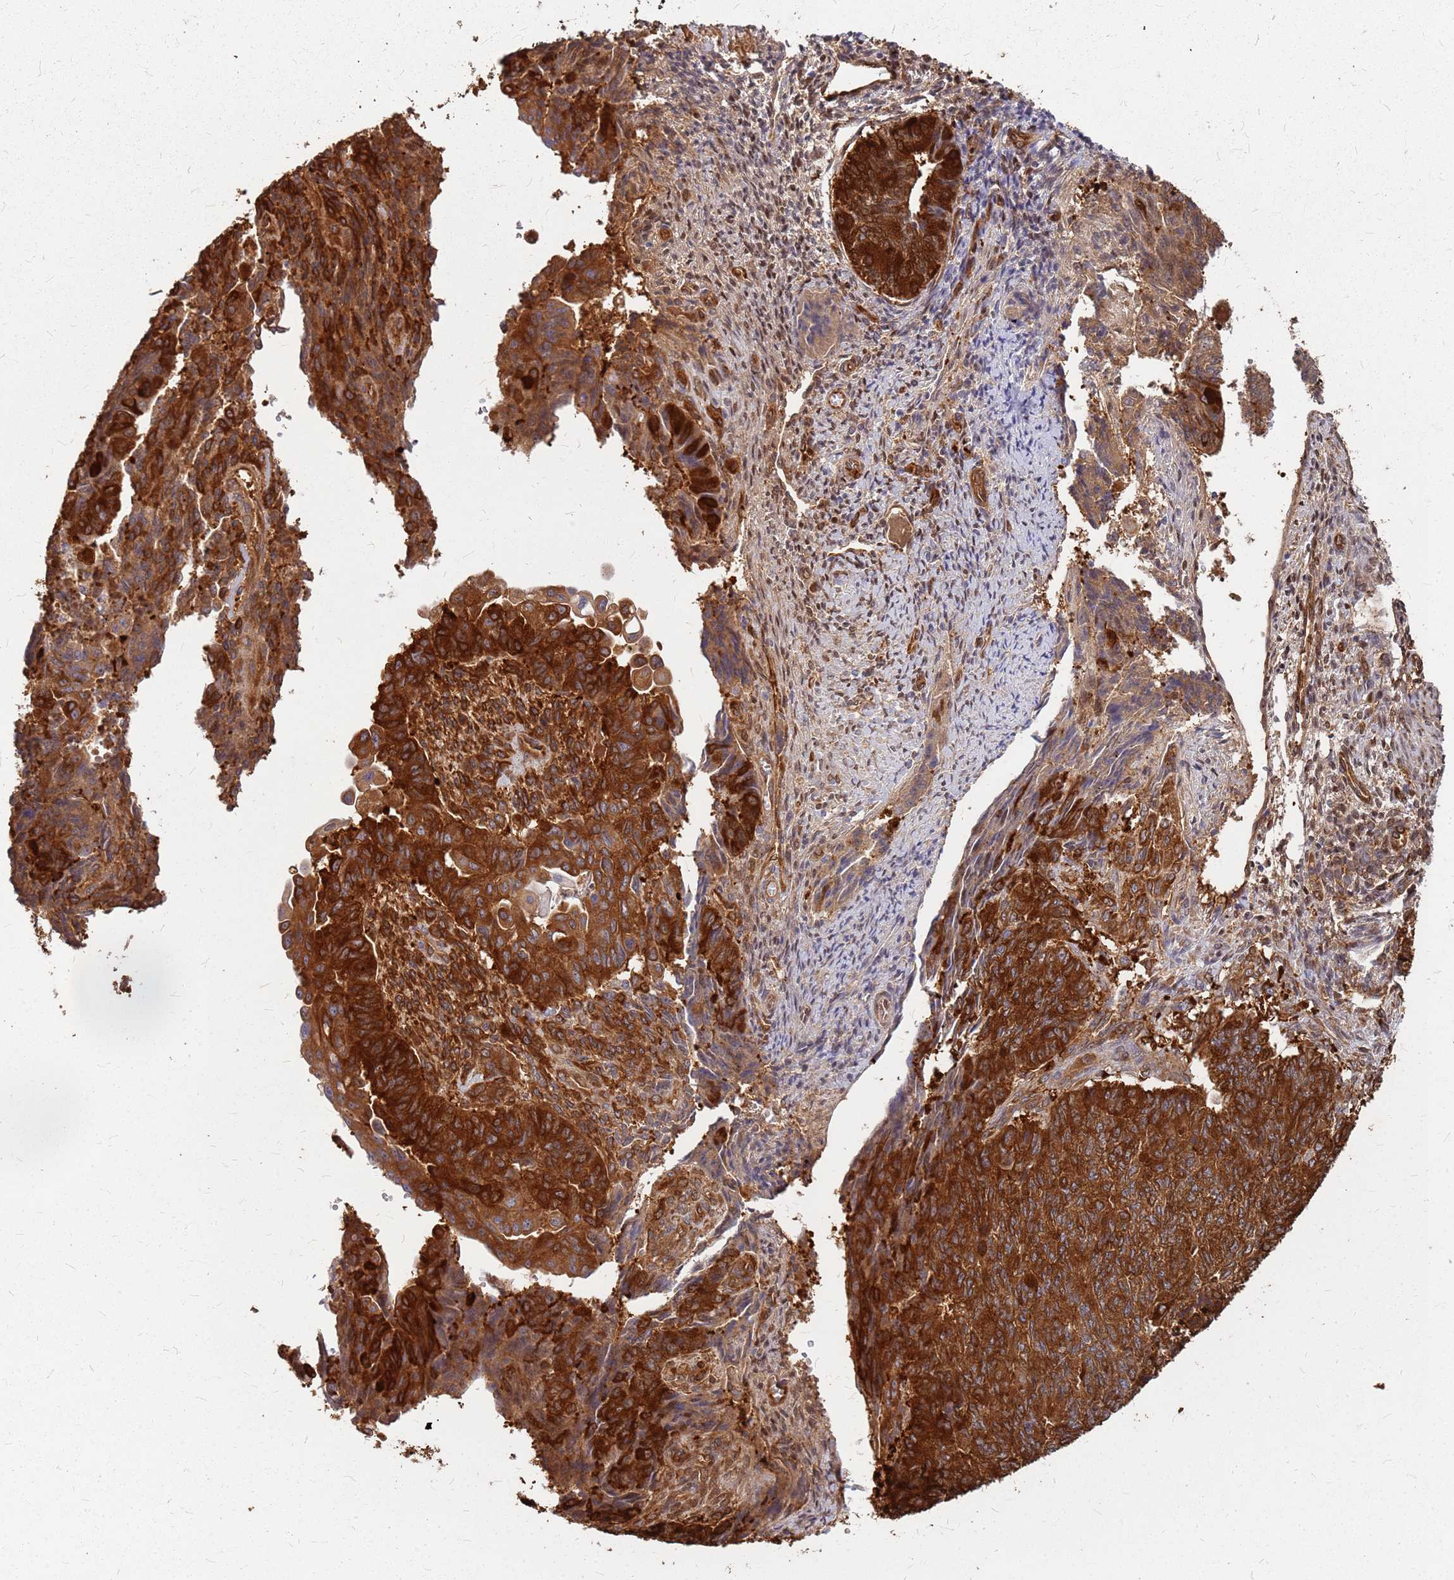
{"staining": {"intensity": "strong", "quantity": ">75%", "location": "cytoplasmic/membranous"}, "tissue": "endometrial cancer", "cell_type": "Tumor cells", "image_type": "cancer", "snomed": [{"axis": "morphology", "description": "Adenocarcinoma, NOS"}, {"axis": "topography", "description": "Endometrium"}], "caption": "Human endometrial cancer (adenocarcinoma) stained with a brown dye displays strong cytoplasmic/membranous positive expression in about >75% of tumor cells.", "gene": "HDX", "patient": {"sex": "female", "age": 32}}